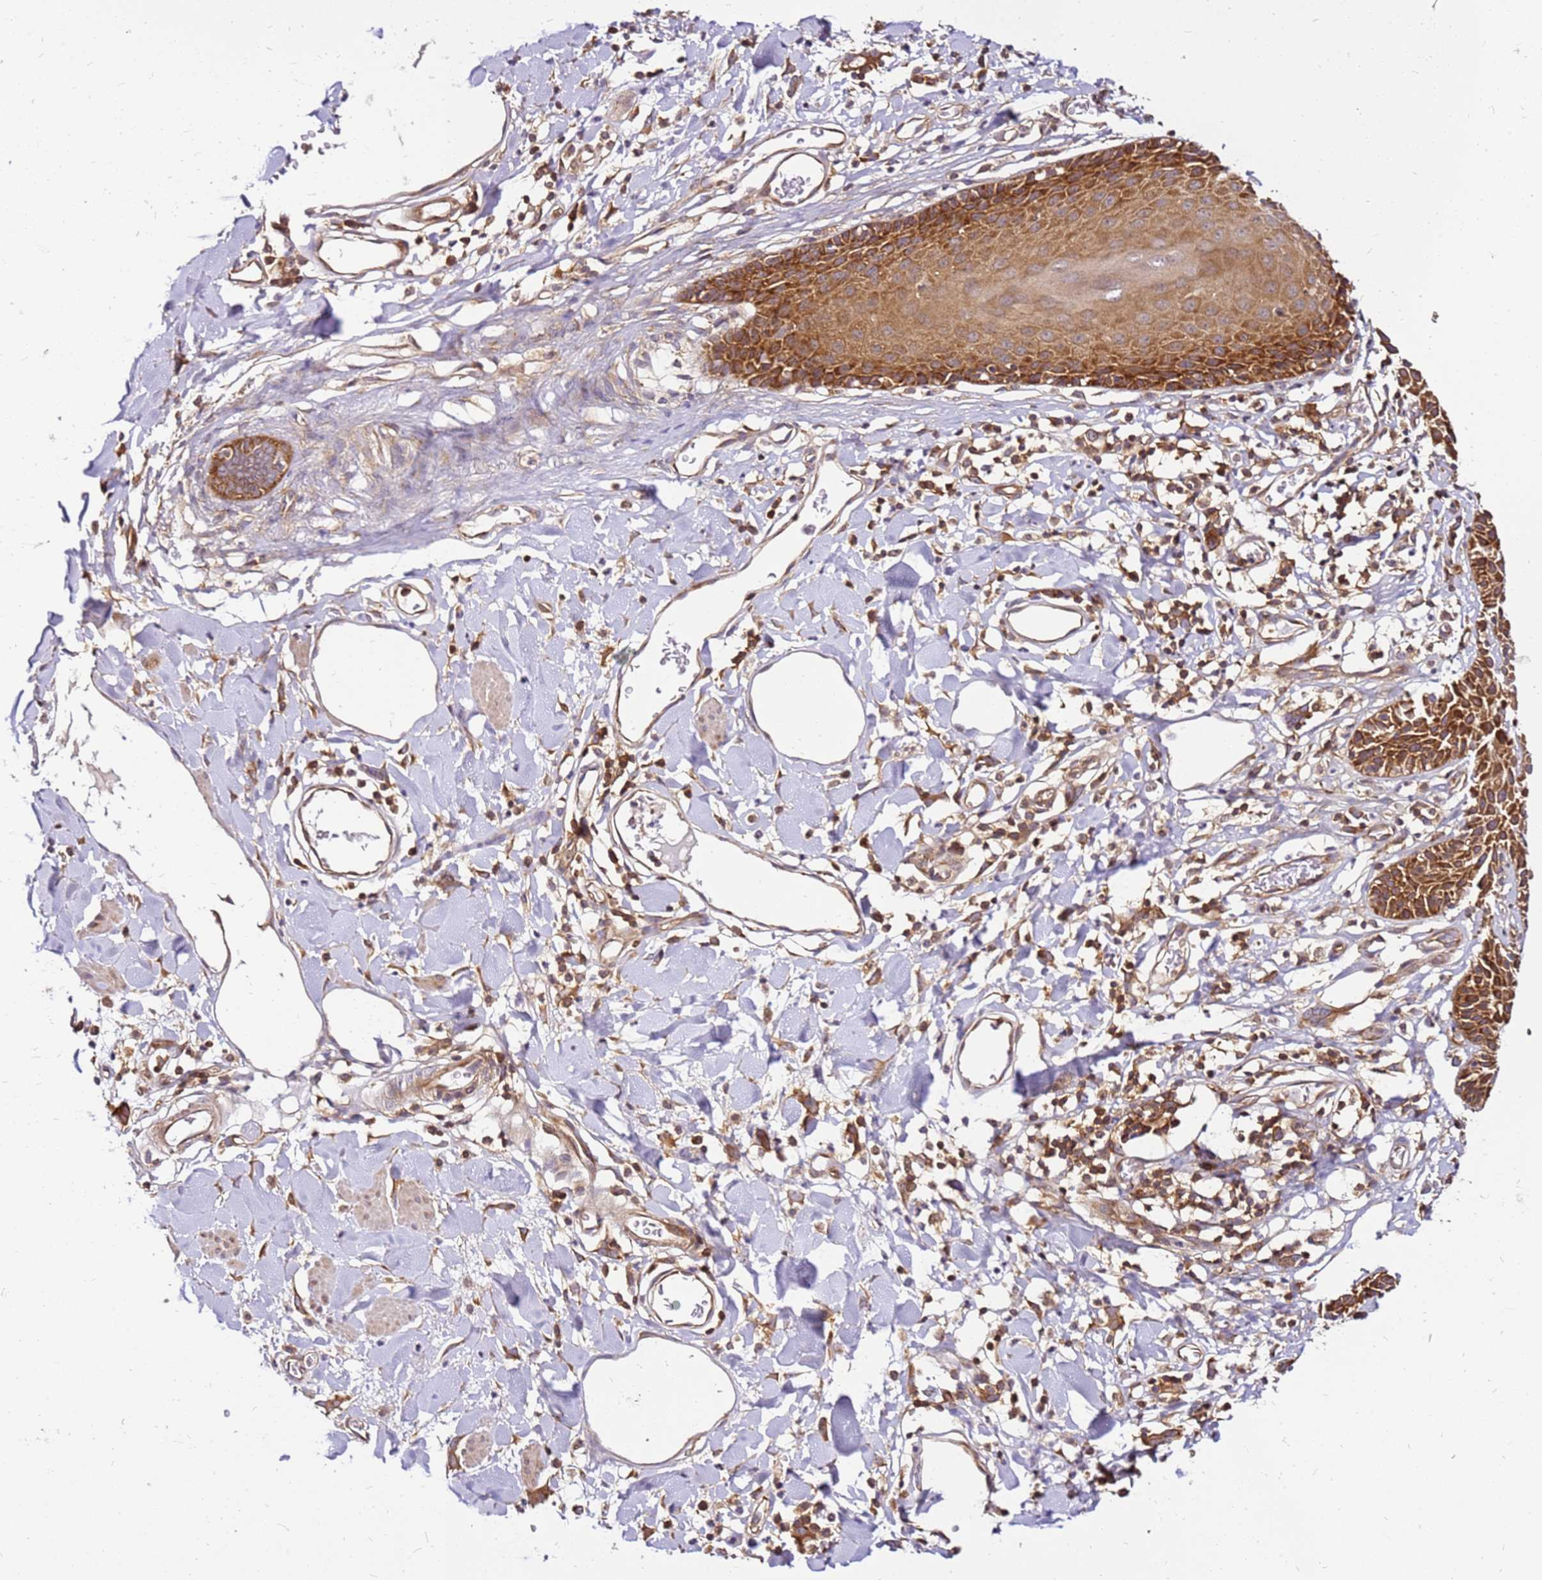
{"staining": {"intensity": "strong", "quantity": ">75%", "location": "cytoplasmic/membranous"}, "tissue": "skin", "cell_type": "Epidermal cells", "image_type": "normal", "snomed": [{"axis": "morphology", "description": "Normal tissue, NOS"}, {"axis": "topography", "description": "Vulva"}], "caption": "Brown immunohistochemical staining in unremarkable human skin exhibits strong cytoplasmic/membranous positivity in about >75% of epidermal cells.", "gene": "PIH1D1", "patient": {"sex": "female", "age": 68}}